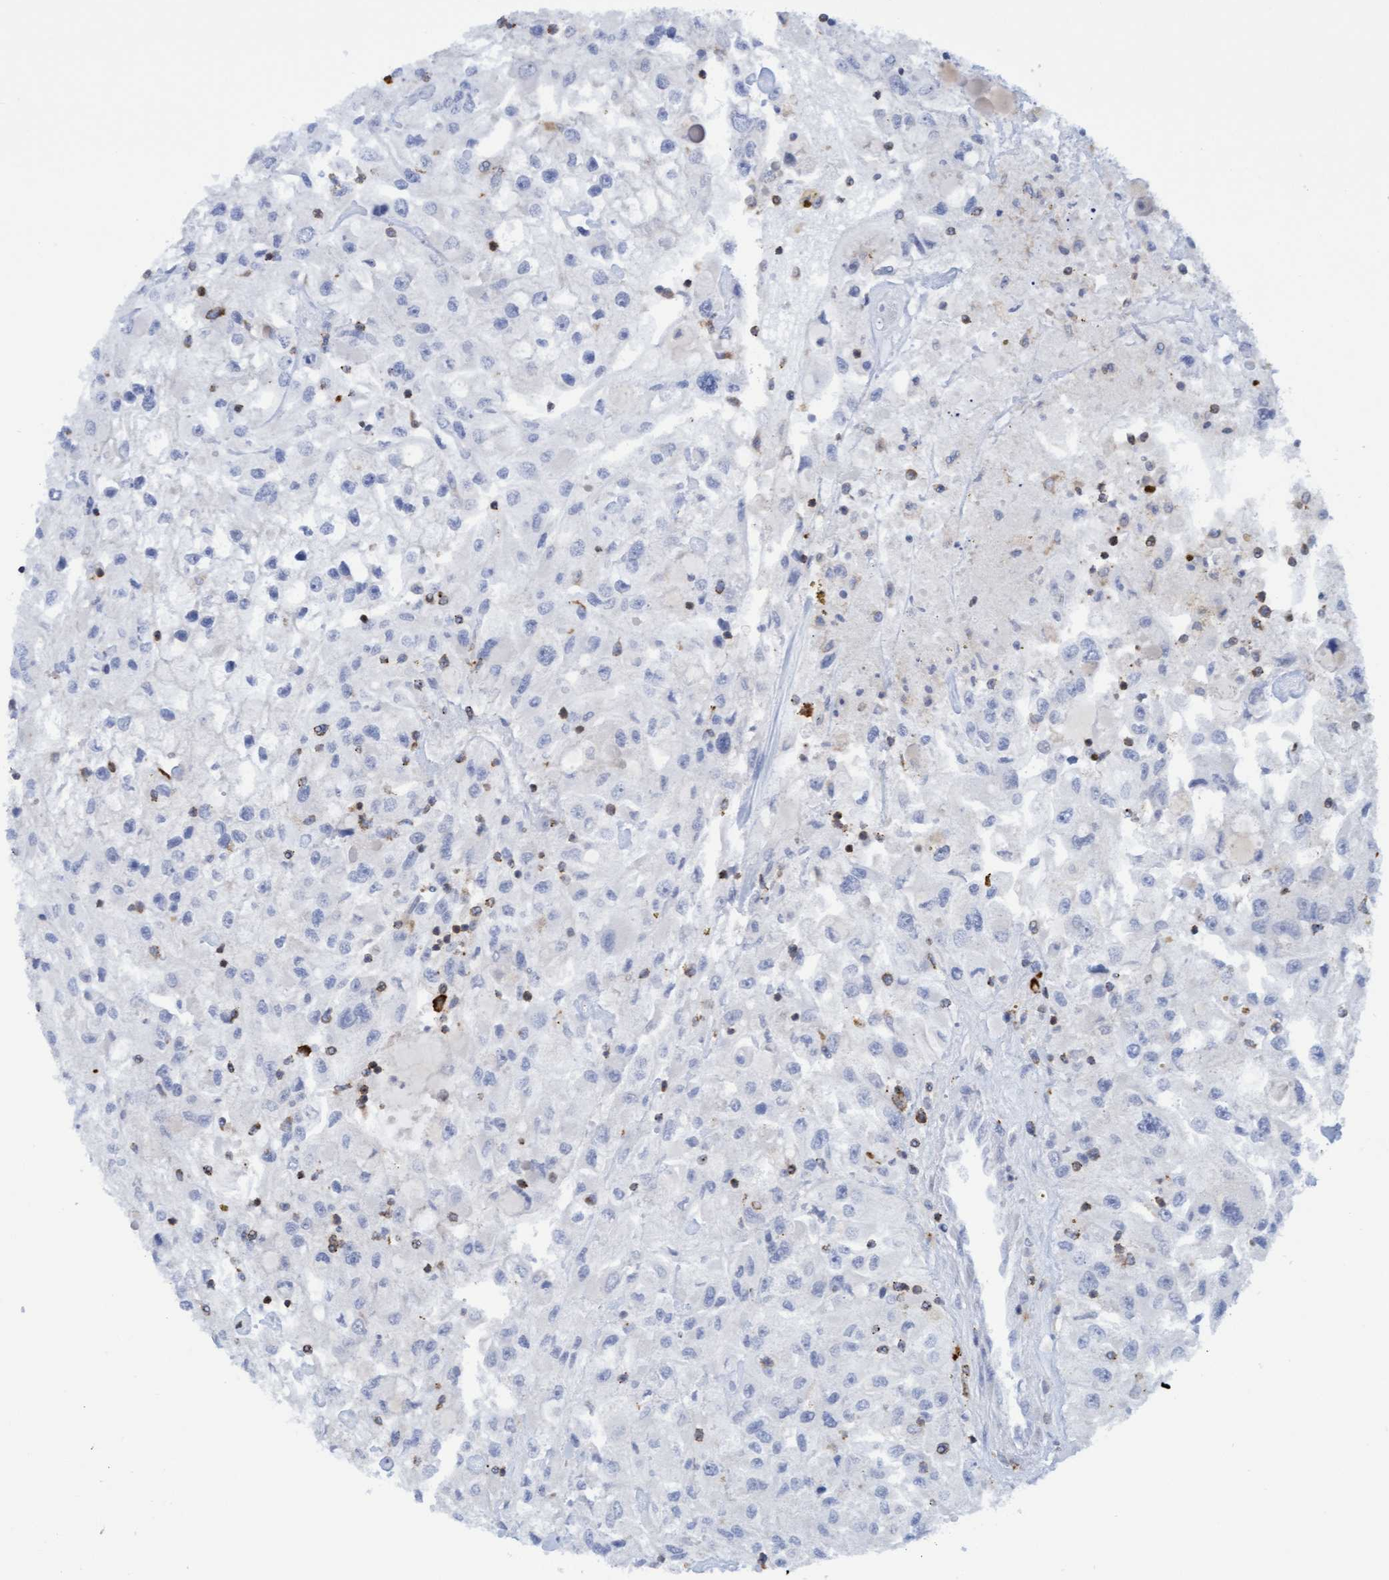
{"staining": {"intensity": "negative", "quantity": "none", "location": "none"}, "tissue": "renal cancer", "cell_type": "Tumor cells", "image_type": "cancer", "snomed": [{"axis": "morphology", "description": "Adenocarcinoma, NOS"}, {"axis": "topography", "description": "Kidney"}], "caption": "Tumor cells show no significant protein staining in renal cancer.", "gene": "FNBP1", "patient": {"sex": "female", "age": 52}}